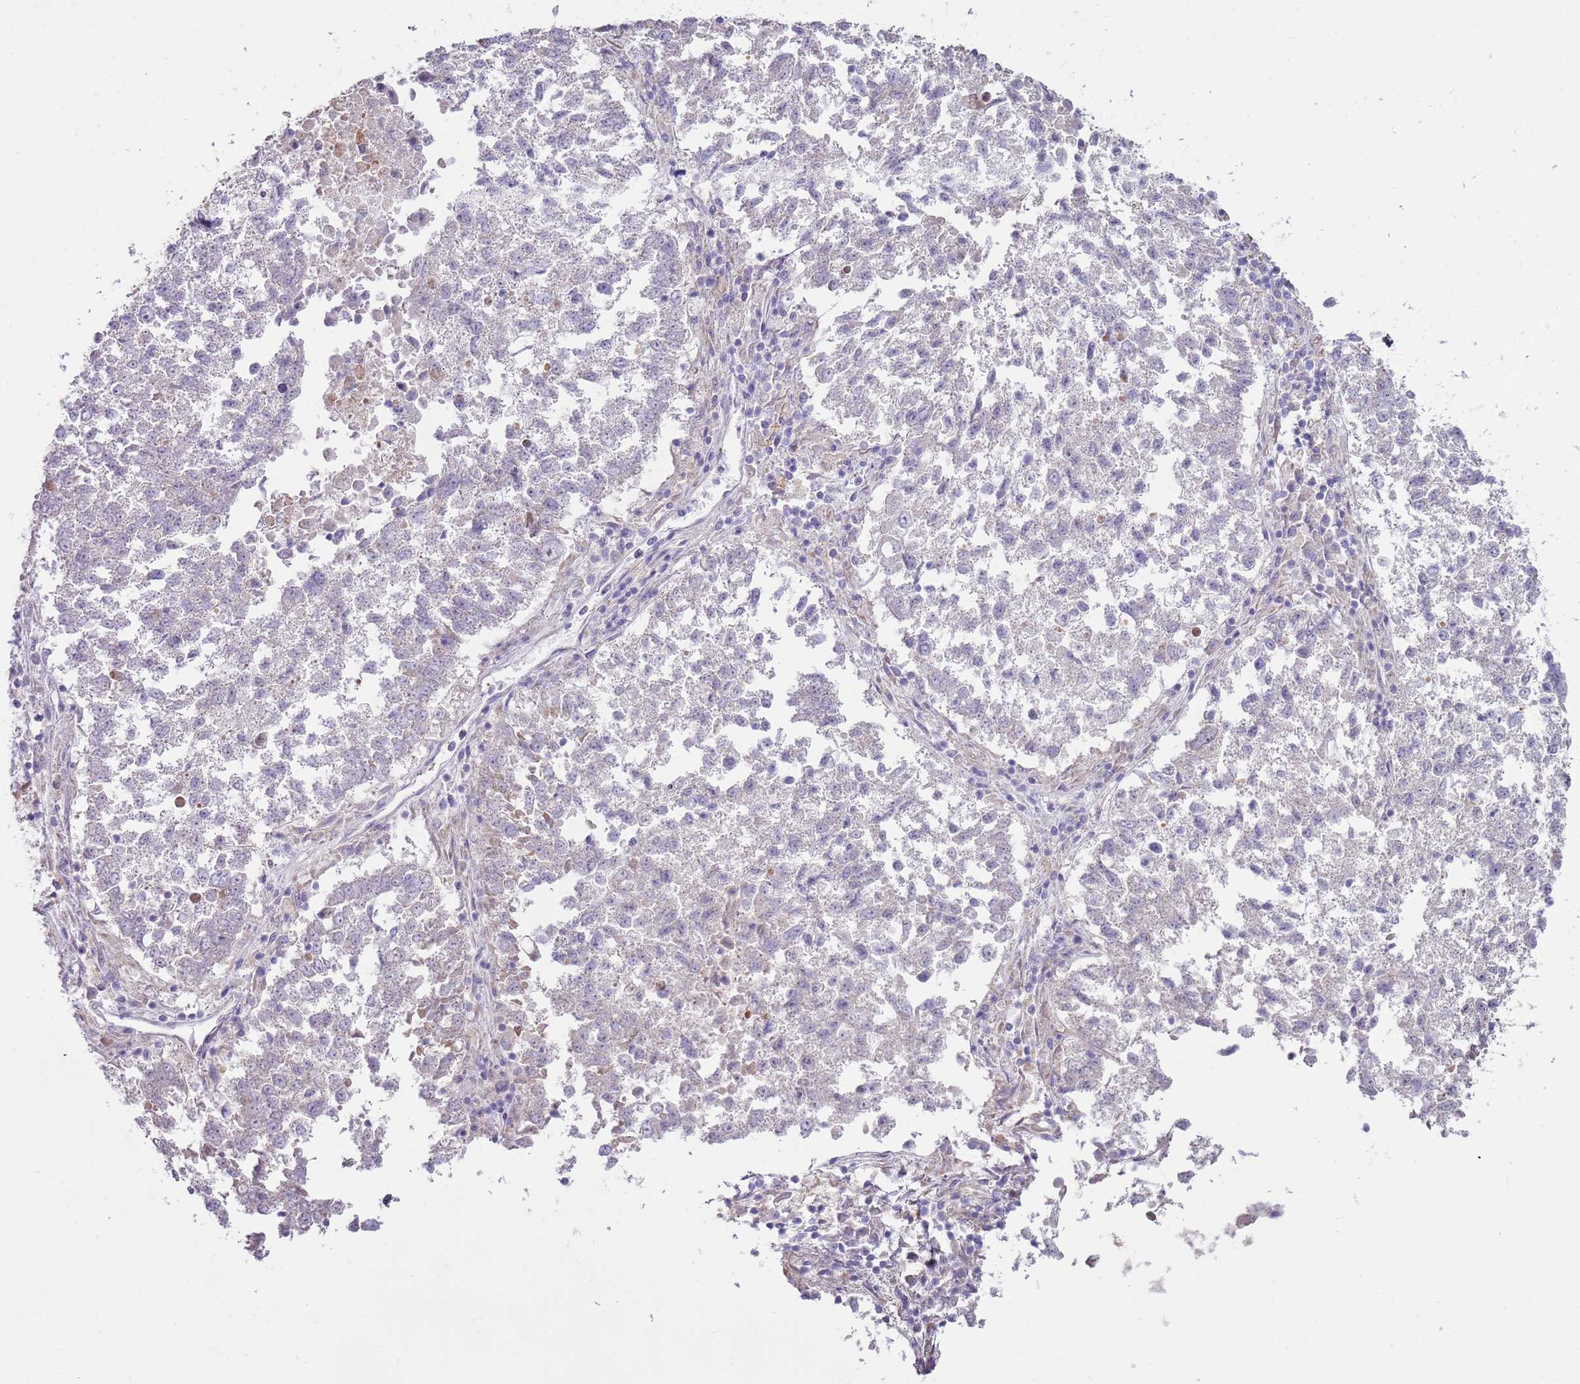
{"staining": {"intensity": "negative", "quantity": "none", "location": "none"}, "tissue": "lung cancer", "cell_type": "Tumor cells", "image_type": "cancer", "snomed": [{"axis": "morphology", "description": "Squamous cell carcinoma, NOS"}, {"axis": "topography", "description": "Lung"}], "caption": "A photomicrograph of human squamous cell carcinoma (lung) is negative for staining in tumor cells. (DAB immunohistochemistry, high magnification).", "gene": "EMC1", "patient": {"sex": "male", "age": 73}}